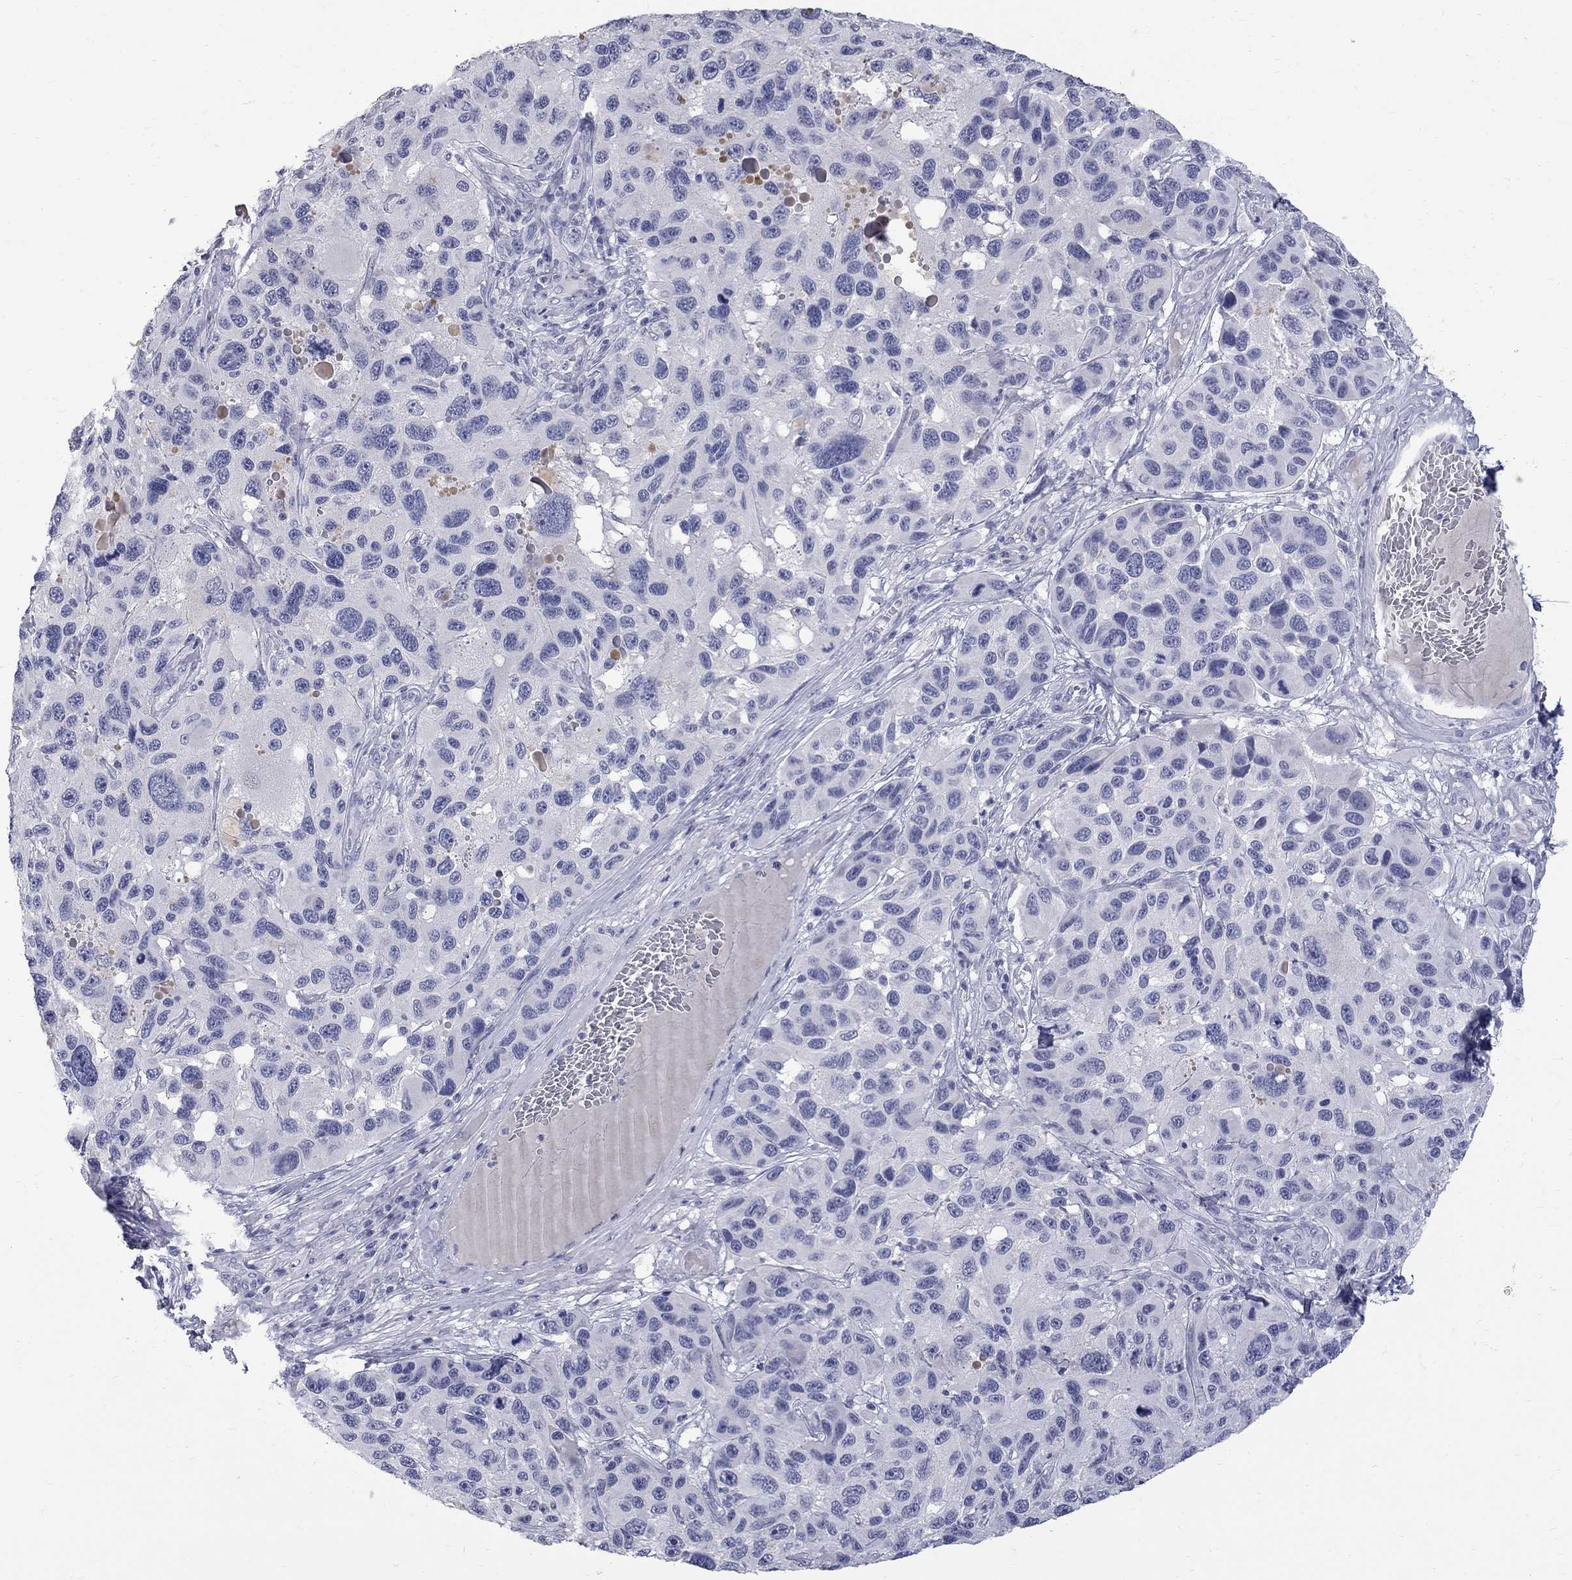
{"staining": {"intensity": "negative", "quantity": "none", "location": "none"}, "tissue": "melanoma", "cell_type": "Tumor cells", "image_type": "cancer", "snomed": [{"axis": "morphology", "description": "Malignant melanoma, NOS"}, {"axis": "topography", "description": "Skin"}], "caption": "DAB (3,3'-diaminobenzidine) immunohistochemical staining of malignant melanoma demonstrates no significant staining in tumor cells.", "gene": "CTNND2", "patient": {"sex": "male", "age": 53}}